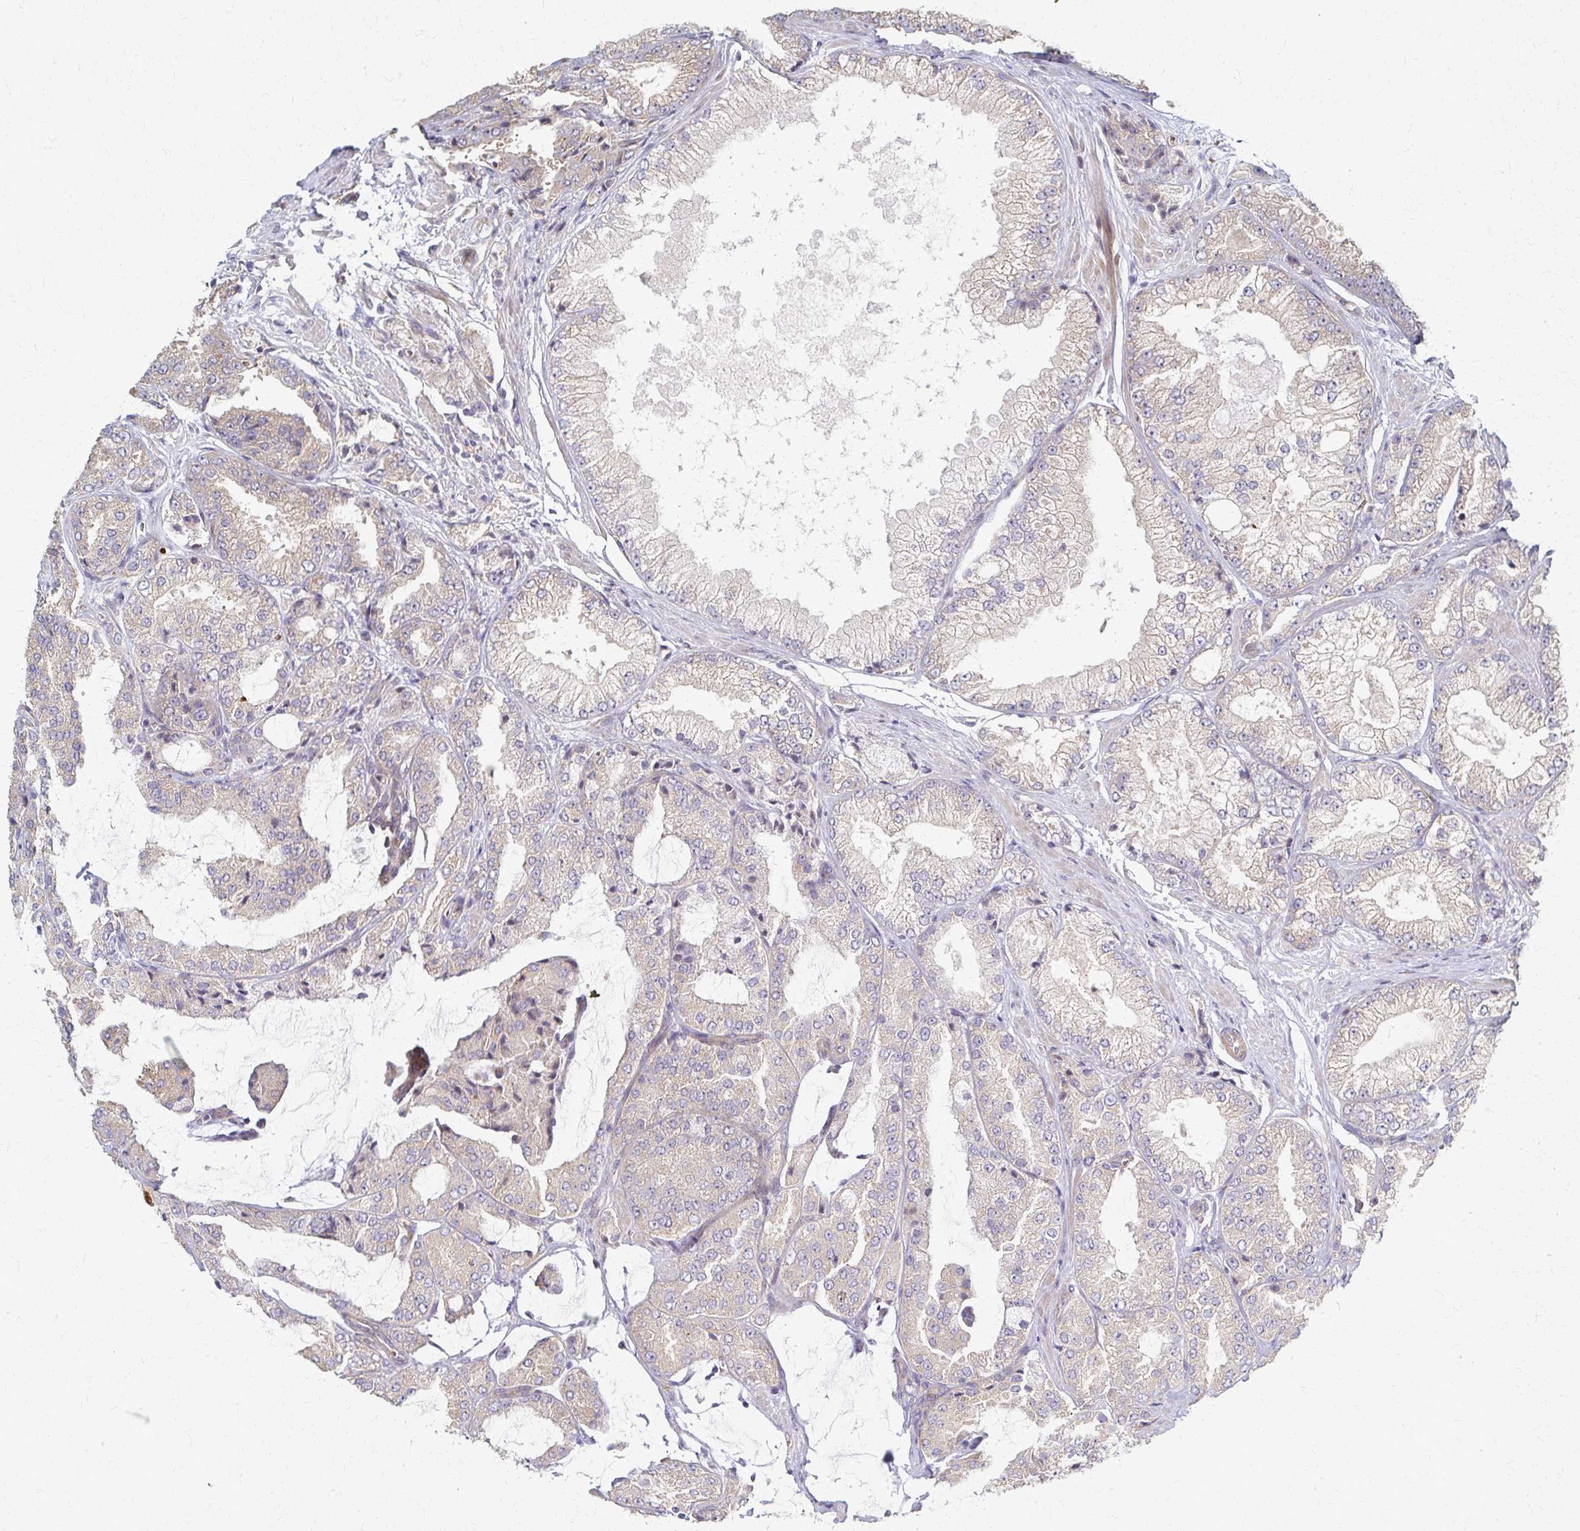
{"staining": {"intensity": "weak", "quantity": "25%-75%", "location": "cytoplasmic/membranous"}, "tissue": "prostate cancer", "cell_type": "Tumor cells", "image_type": "cancer", "snomed": [{"axis": "morphology", "description": "Adenocarcinoma, High grade"}, {"axis": "topography", "description": "Prostate"}], "caption": "Protein staining shows weak cytoplasmic/membranous expression in approximately 25%-75% of tumor cells in adenocarcinoma (high-grade) (prostate).", "gene": "SKA2", "patient": {"sex": "male", "age": 68}}